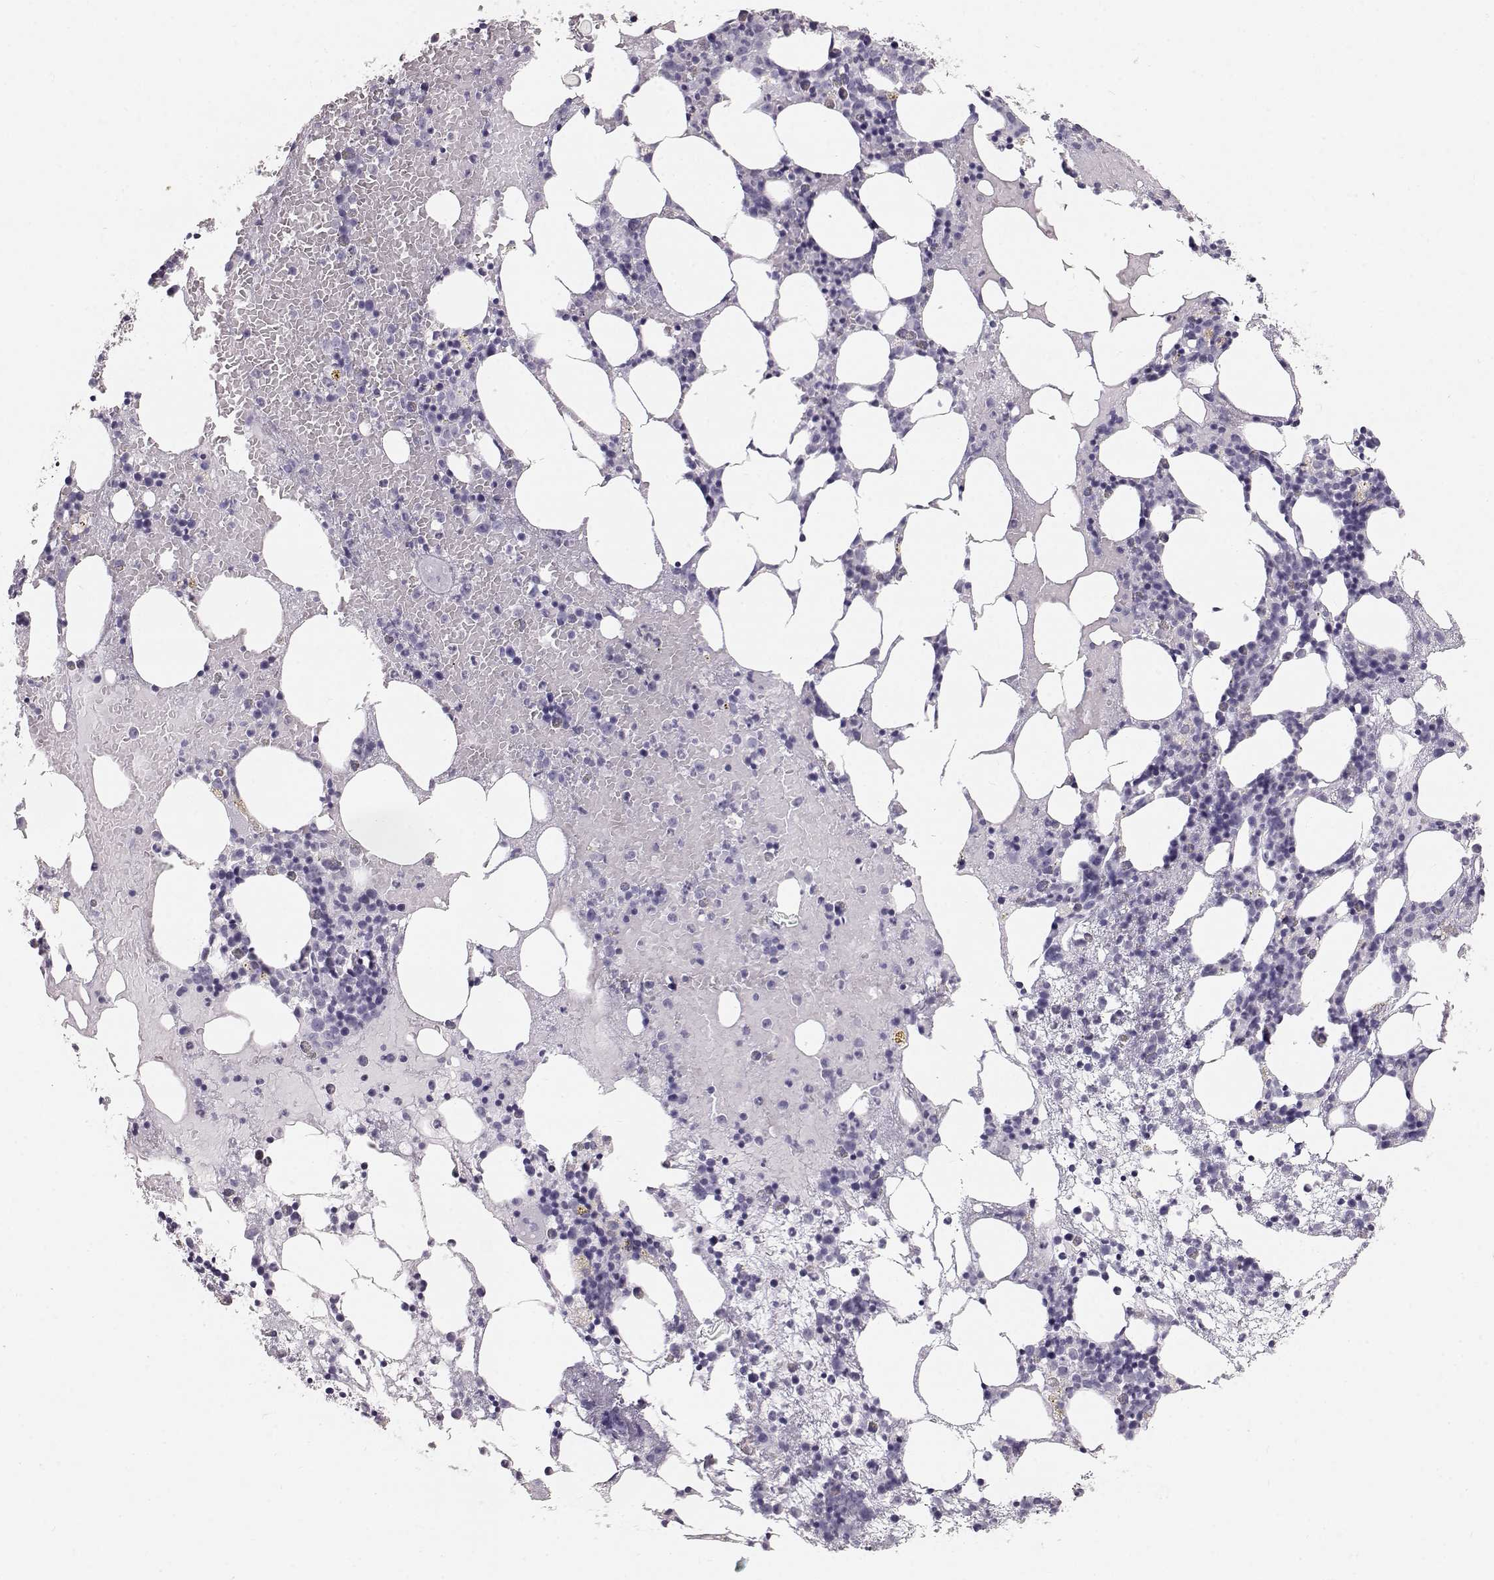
{"staining": {"intensity": "negative", "quantity": "none", "location": "none"}, "tissue": "bone marrow", "cell_type": "Hematopoietic cells", "image_type": "normal", "snomed": [{"axis": "morphology", "description": "Normal tissue, NOS"}, {"axis": "topography", "description": "Bone marrow"}], "caption": "IHC image of unremarkable bone marrow: human bone marrow stained with DAB (3,3'-diaminobenzidine) exhibits no significant protein expression in hematopoietic cells.", "gene": "KRT31", "patient": {"sex": "male", "age": 54}}